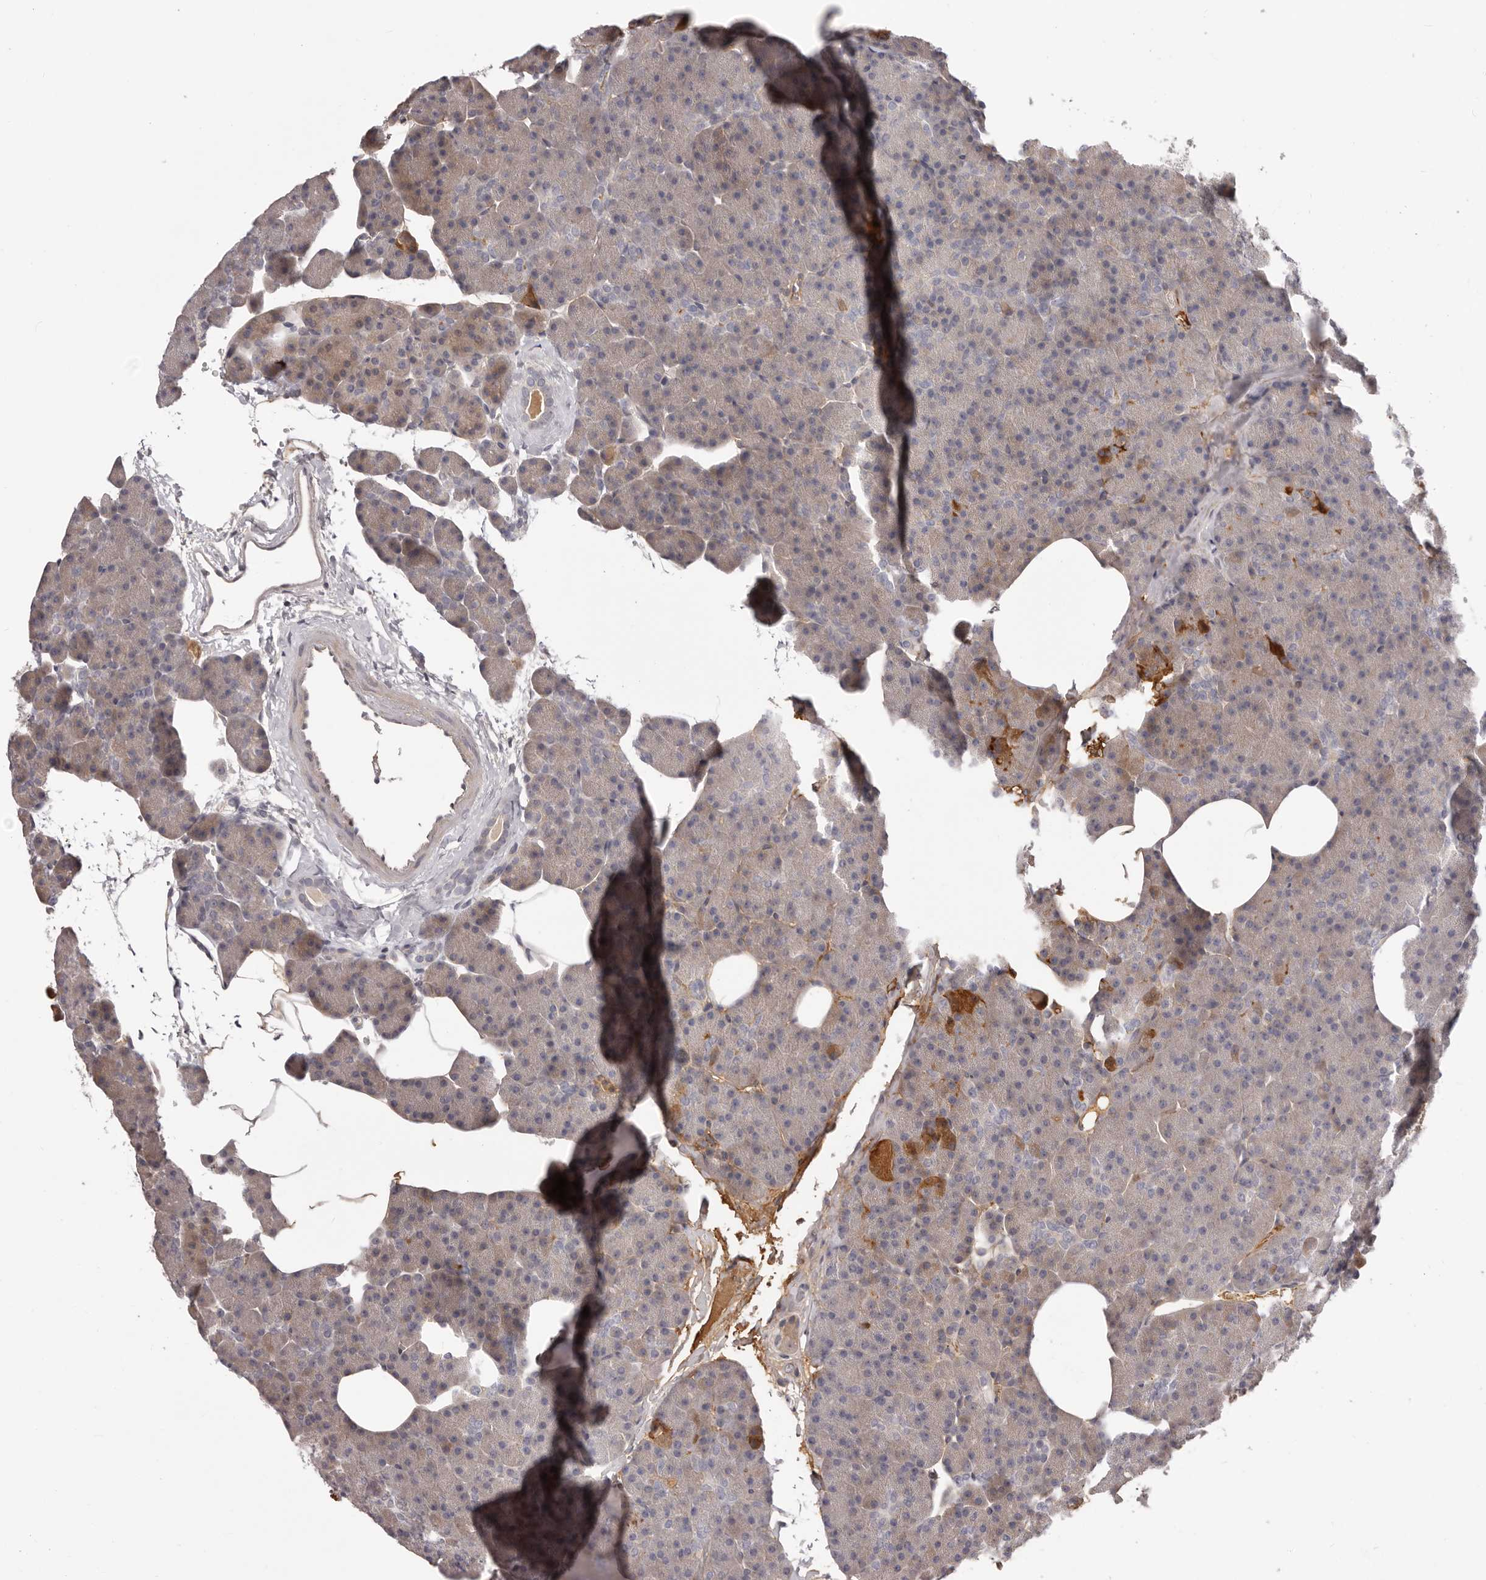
{"staining": {"intensity": "strong", "quantity": "<25%", "location": "cytoplasmic/membranous"}, "tissue": "pancreas", "cell_type": "Exocrine glandular cells", "image_type": "normal", "snomed": [{"axis": "morphology", "description": "Normal tissue, NOS"}, {"axis": "morphology", "description": "Carcinoid, malignant, NOS"}, {"axis": "topography", "description": "Pancreas"}], "caption": "Immunohistochemistry (IHC) image of benign pancreas stained for a protein (brown), which reveals medium levels of strong cytoplasmic/membranous positivity in about <25% of exocrine glandular cells.", "gene": "OTUD3", "patient": {"sex": "female", "age": 35}}